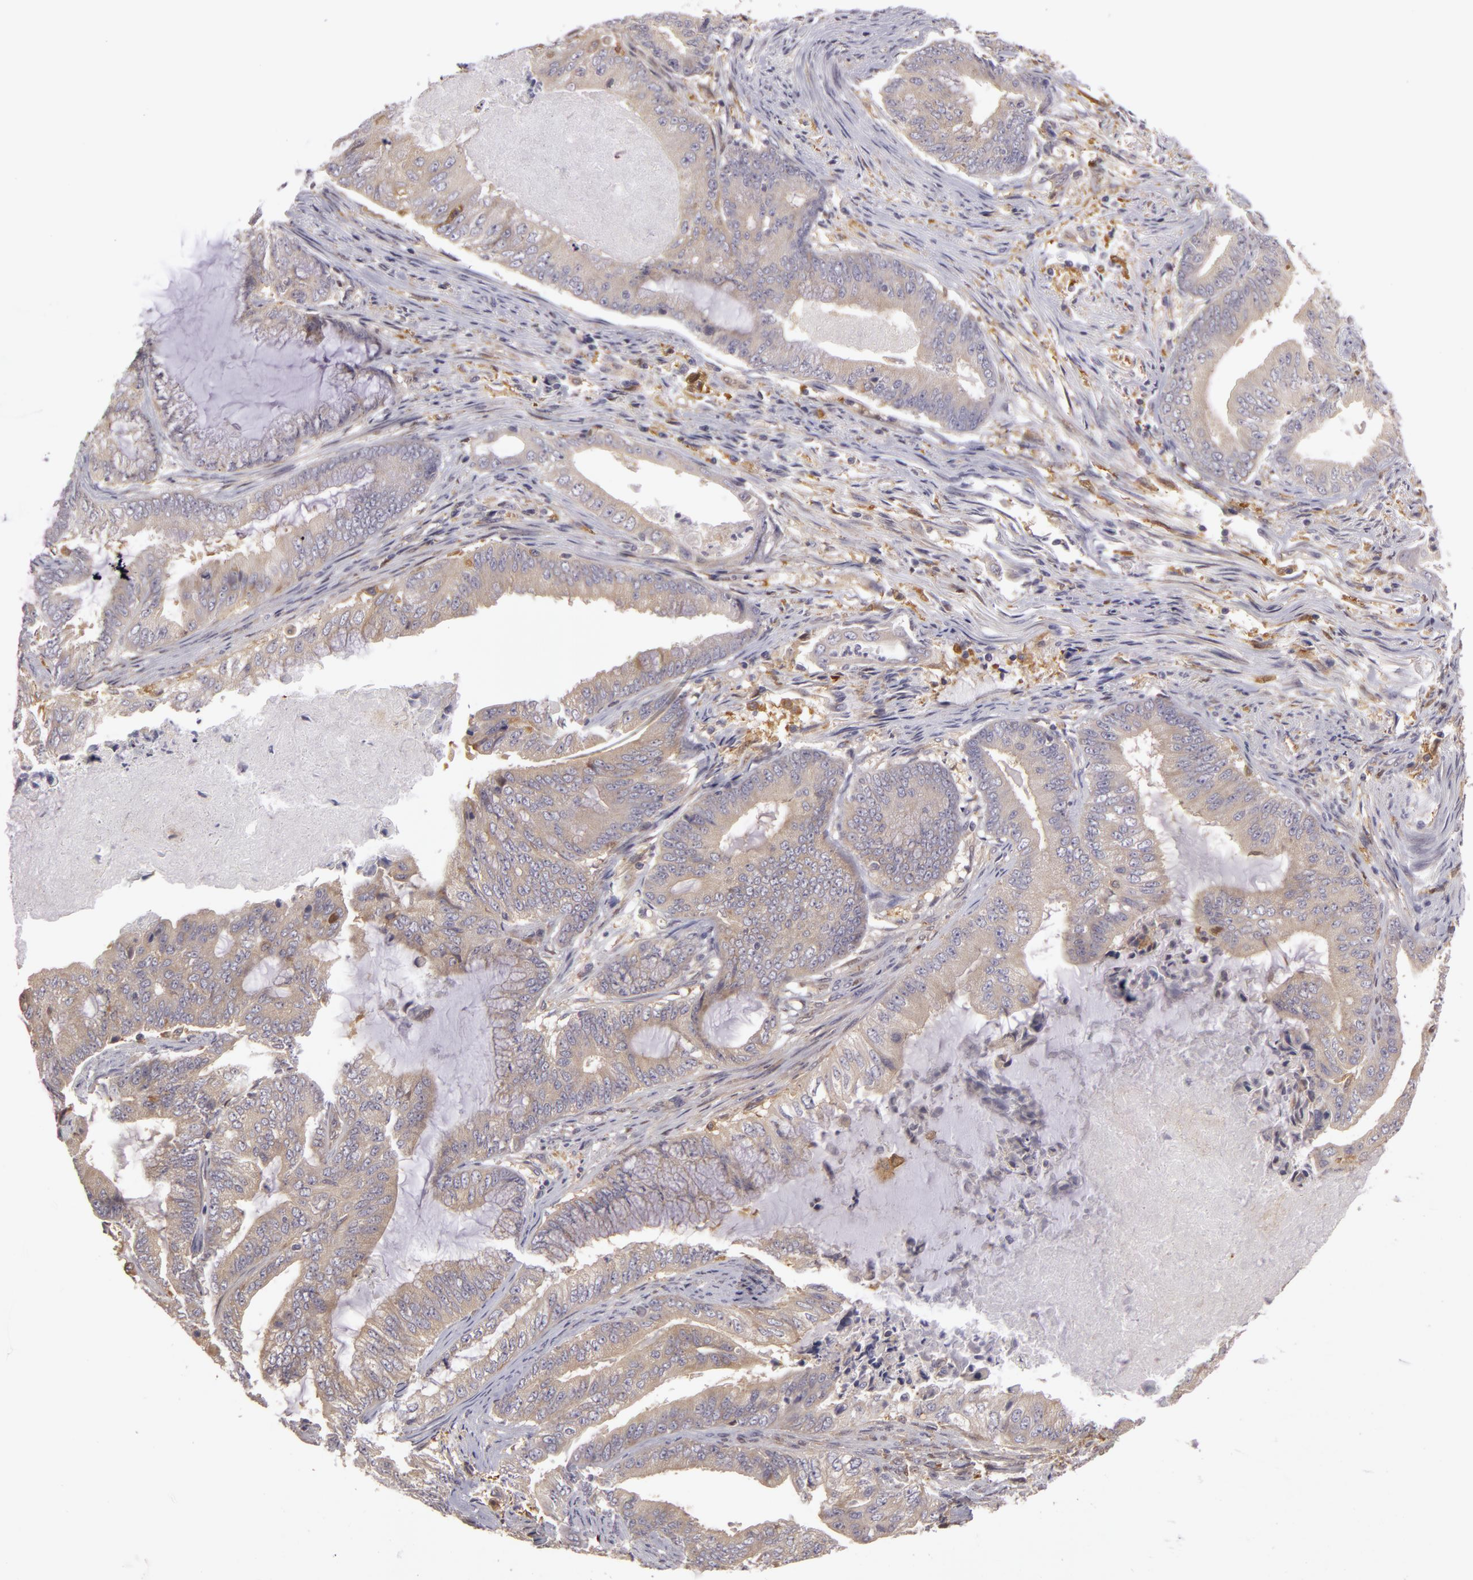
{"staining": {"intensity": "weak", "quantity": ">75%", "location": "cytoplasmic/membranous"}, "tissue": "endometrial cancer", "cell_type": "Tumor cells", "image_type": "cancer", "snomed": [{"axis": "morphology", "description": "Adenocarcinoma, NOS"}, {"axis": "topography", "description": "Endometrium"}], "caption": "This is a photomicrograph of immunohistochemistry staining of endometrial cancer, which shows weak positivity in the cytoplasmic/membranous of tumor cells.", "gene": "ZNF229", "patient": {"sex": "female", "age": 63}}